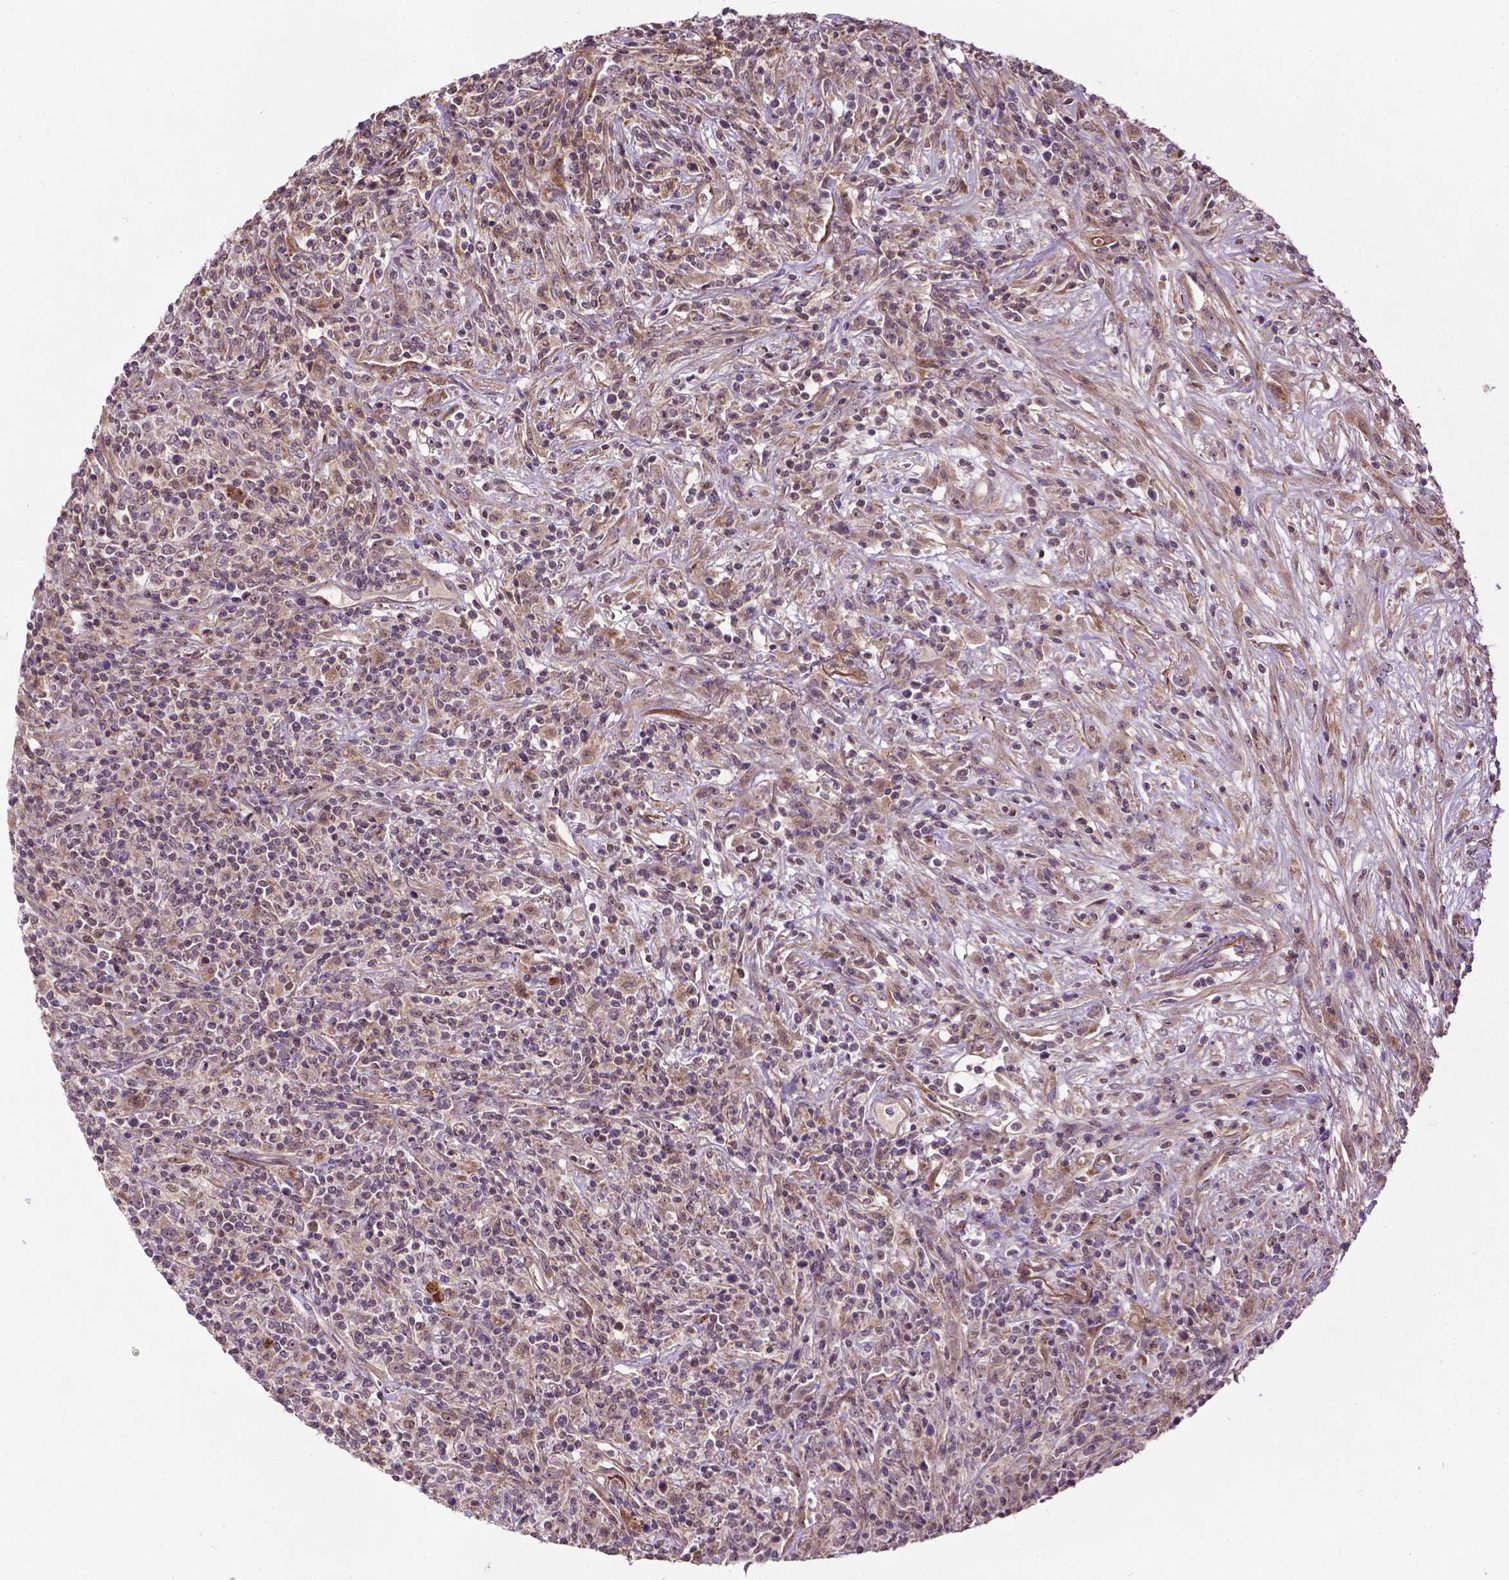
{"staining": {"intensity": "negative", "quantity": "none", "location": "none"}, "tissue": "lymphoma", "cell_type": "Tumor cells", "image_type": "cancer", "snomed": [{"axis": "morphology", "description": "Malignant lymphoma, non-Hodgkin's type, High grade"}, {"axis": "topography", "description": "Lung"}], "caption": "The IHC photomicrograph has no significant staining in tumor cells of malignant lymphoma, non-Hodgkin's type (high-grade) tissue.", "gene": "PARP3", "patient": {"sex": "male", "age": 79}}